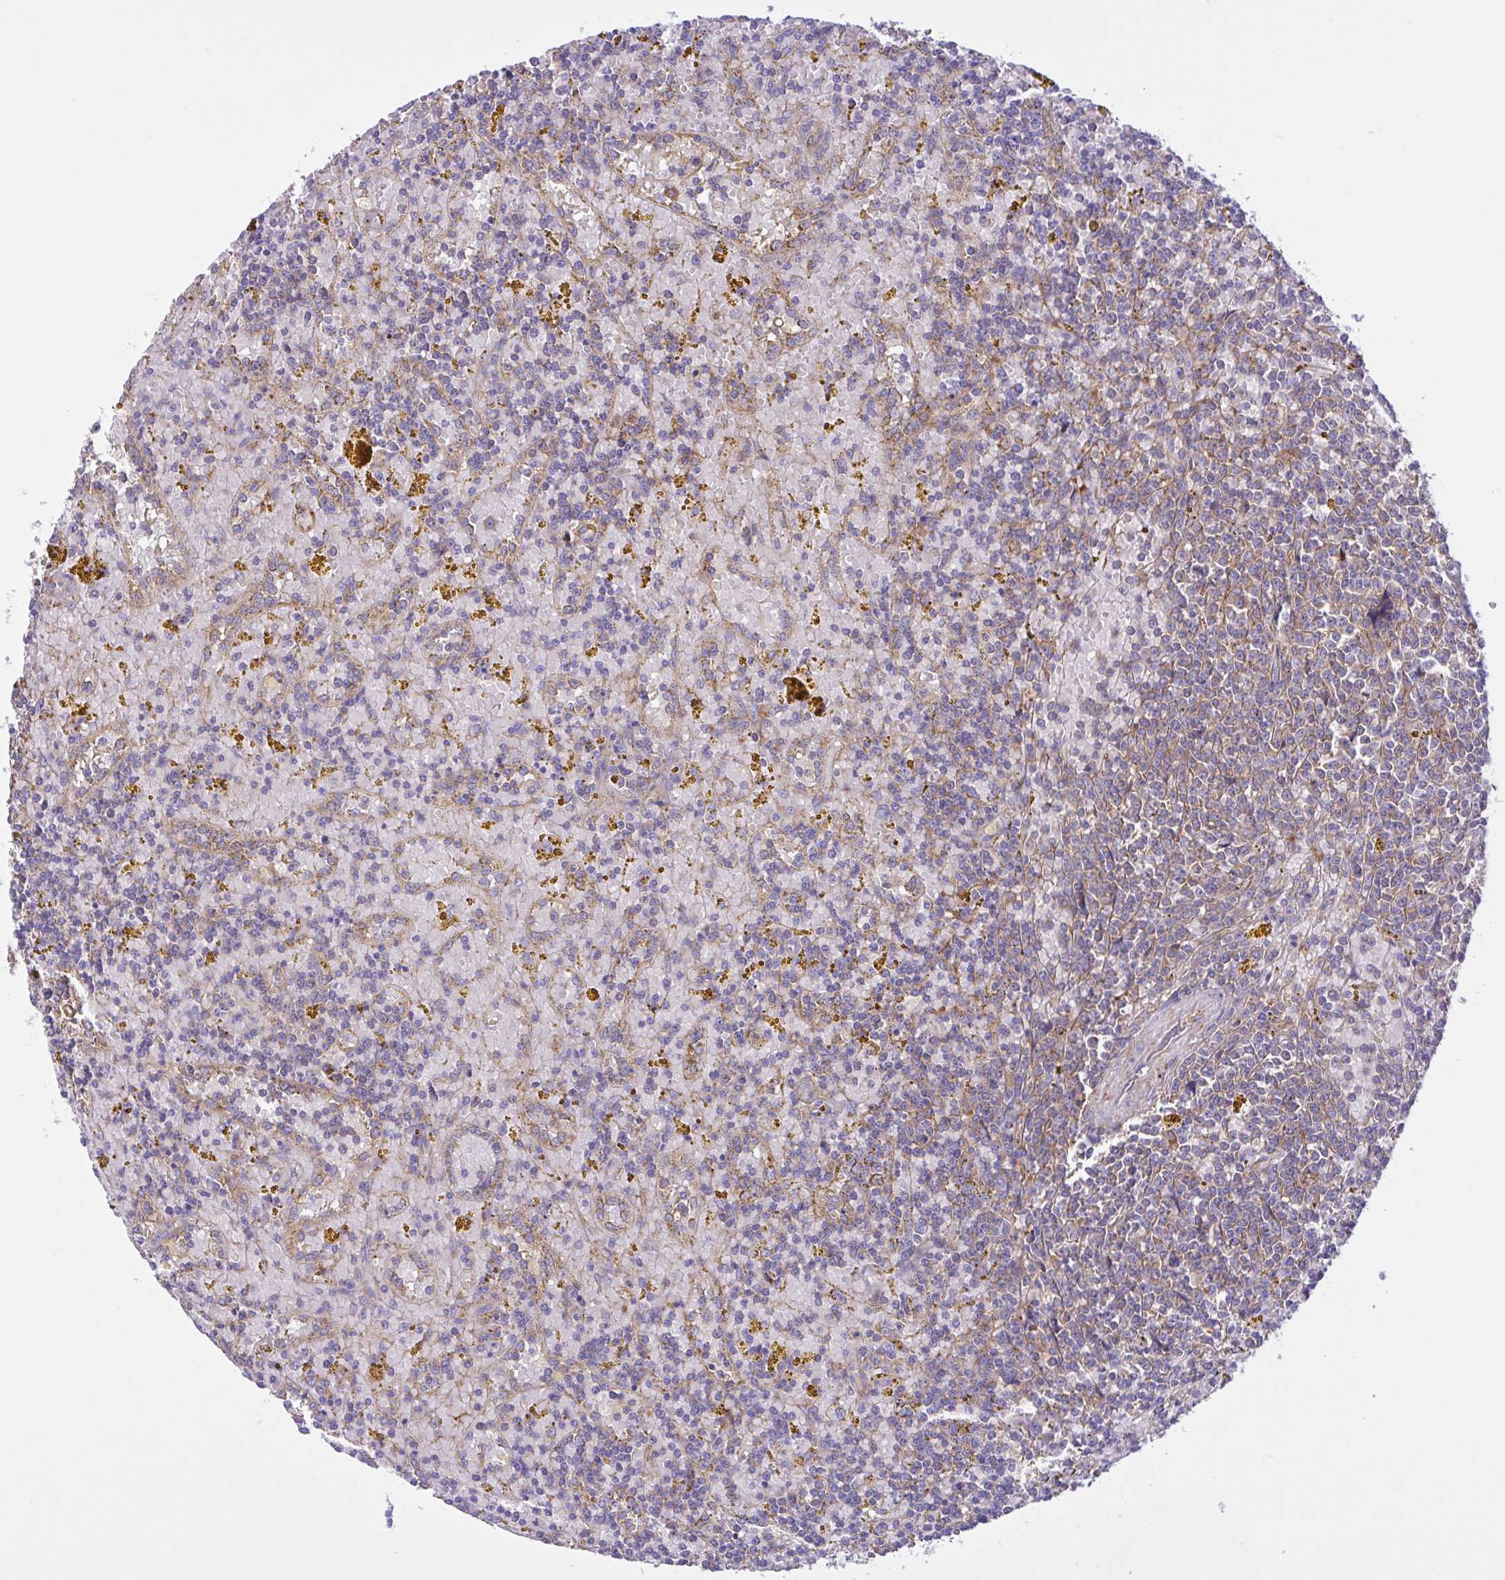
{"staining": {"intensity": "weak", "quantity": ">75%", "location": "cytoplasmic/membranous"}, "tissue": "lymphoma", "cell_type": "Tumor cells", "image_type": "cancer", "snomed": [{"axis": "morphology", "description": "Malignant lymphoma, non-Hodgkin's type, Low grade"}, {"axis": "topography", "description": "Spleen"}, {"axis": "topography", "description": "Lymph node"}], "caption": "Immunohistochemistry (IHC) image of neoplastic tissue: human lymphoma stained using immunohistochemistry shows low levels of weak protein expression localized specifically in the cytoplasmic/membranous of tumor cells, appearing as a cytoplasmic/membranous brown color.", "gene": "OR51M1", "patient": {"sex": "female", "age": 66}}